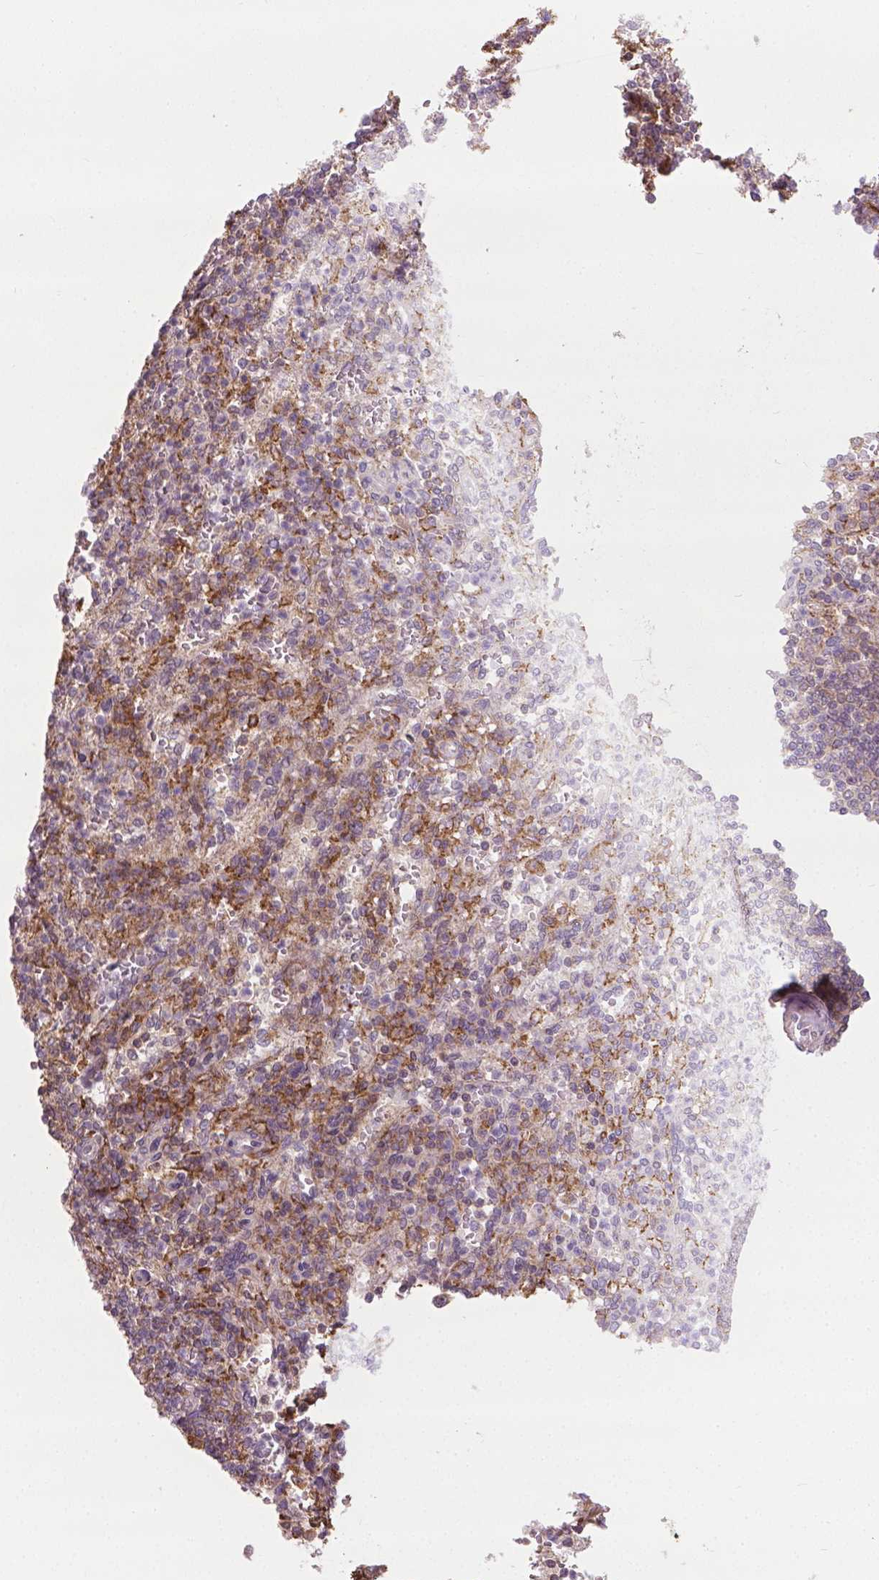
{"staining": {"intensity": "moderate", "quantity": ">75%", "location": "cytoplasmic/membranous"}, "tissue": "spleen", "cell_type": "Cells in red pulp", "image_type": "normal", "snomed": [{"axis": "morphology", "description": "Normal tissue, NOS"}, {"axis": "topography", "description": "Spleen"}], "caption": "Immunohistochemical staining of normal human spleen displays moderate cytoplasmic/membranous protein staining in approximately >75% of cells in red pulp.", "gene": "PRAG1", "patient": {"sex": "female", "age": 74}}